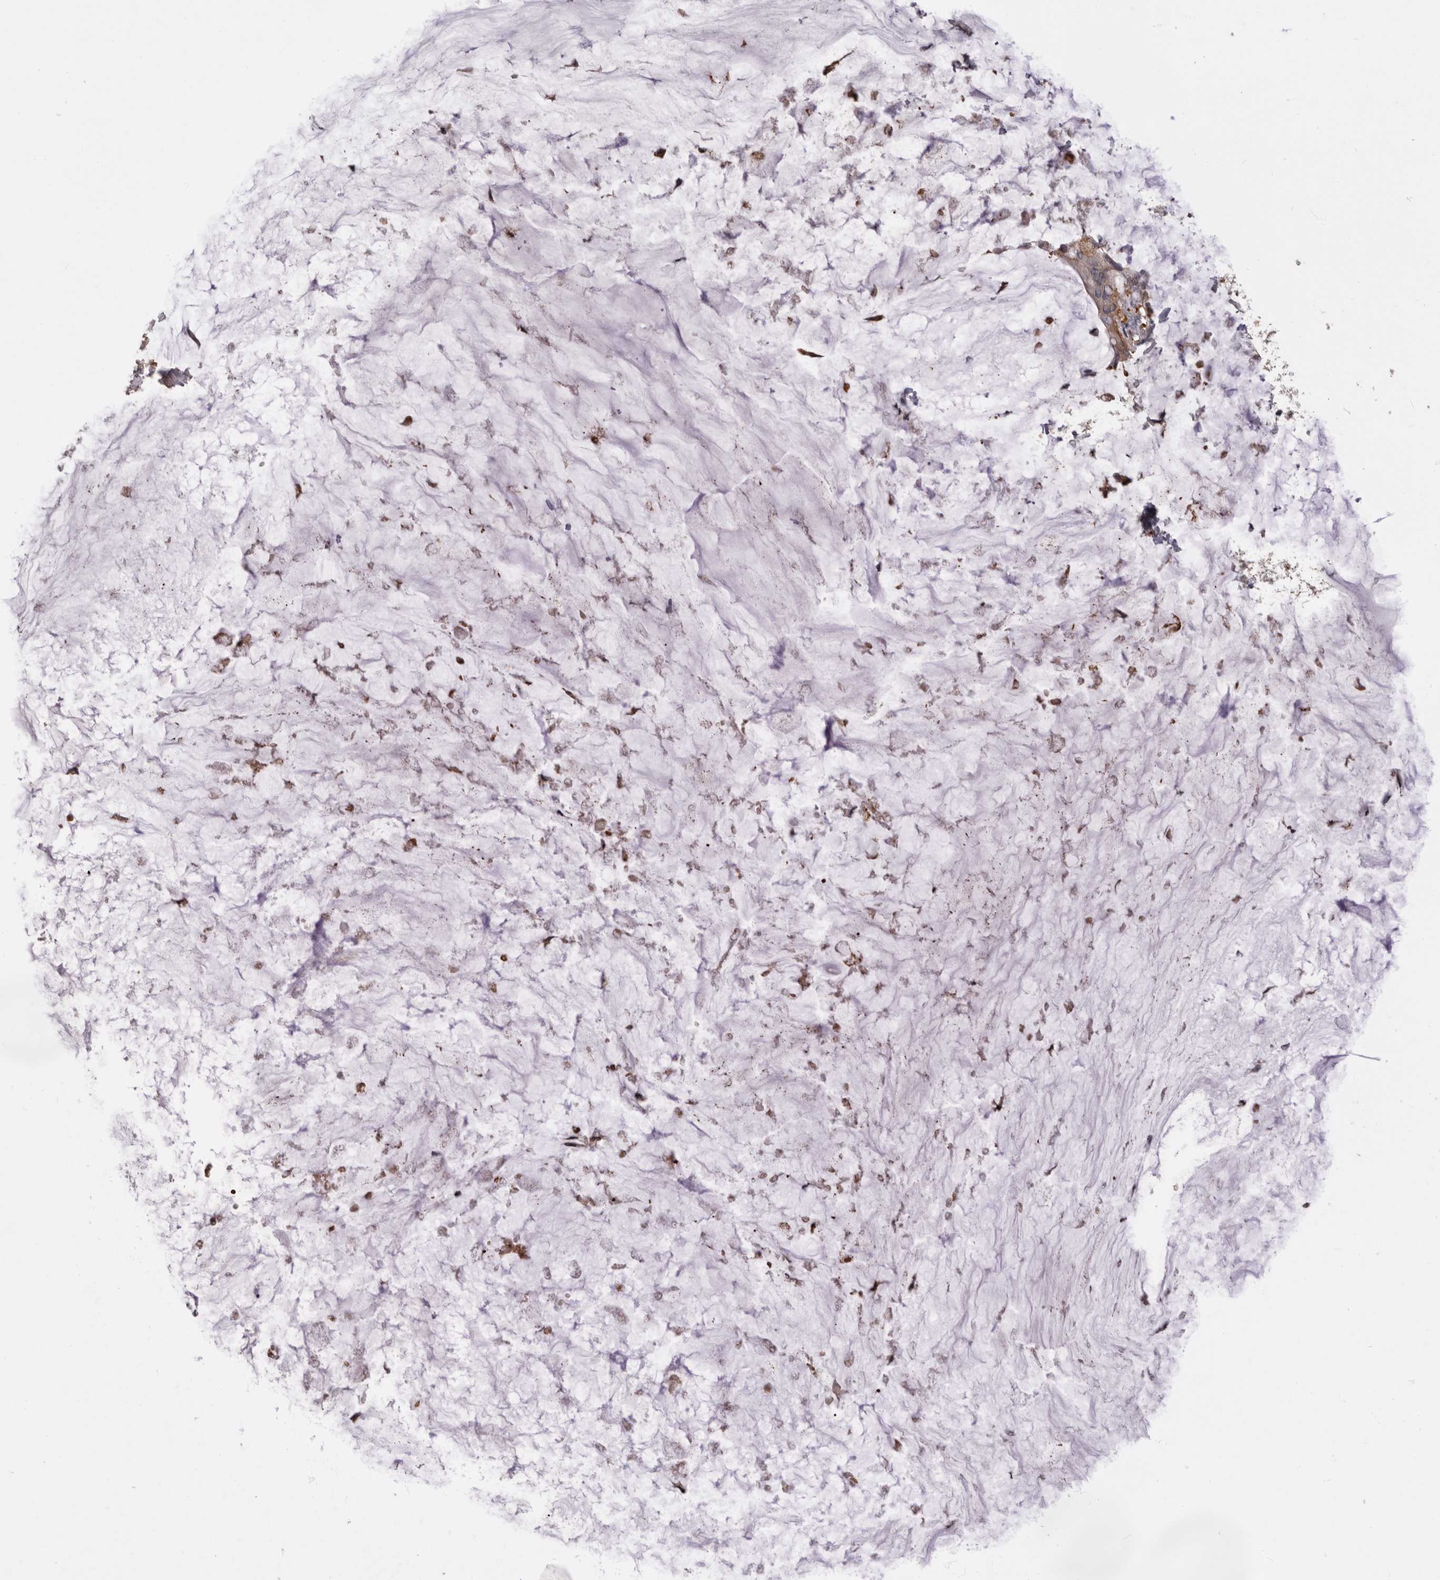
{"staining": {"intensity": "weak", "quantity": "25%-75%", "location": "cytoplasmic/membranous"}, "tissue": "pancreatic cancer", "cell_type": "Tumor cells", "image_type": "cancer", "snomed": [{"axis": "morphology", "description": "Adenocarcinoma, NOS"}, {"axis": "topography", "description": "Pancreas"}], "caption": "Brown immunohistochemical staining in human pancreatic cancer (adenocarcinoma) demonstrates weak cytoplasmic/membranous expression in about 25%-75% of tumor cells.", "gene": "FGFR4", "patient": {"sex": "male", "age": 41}}